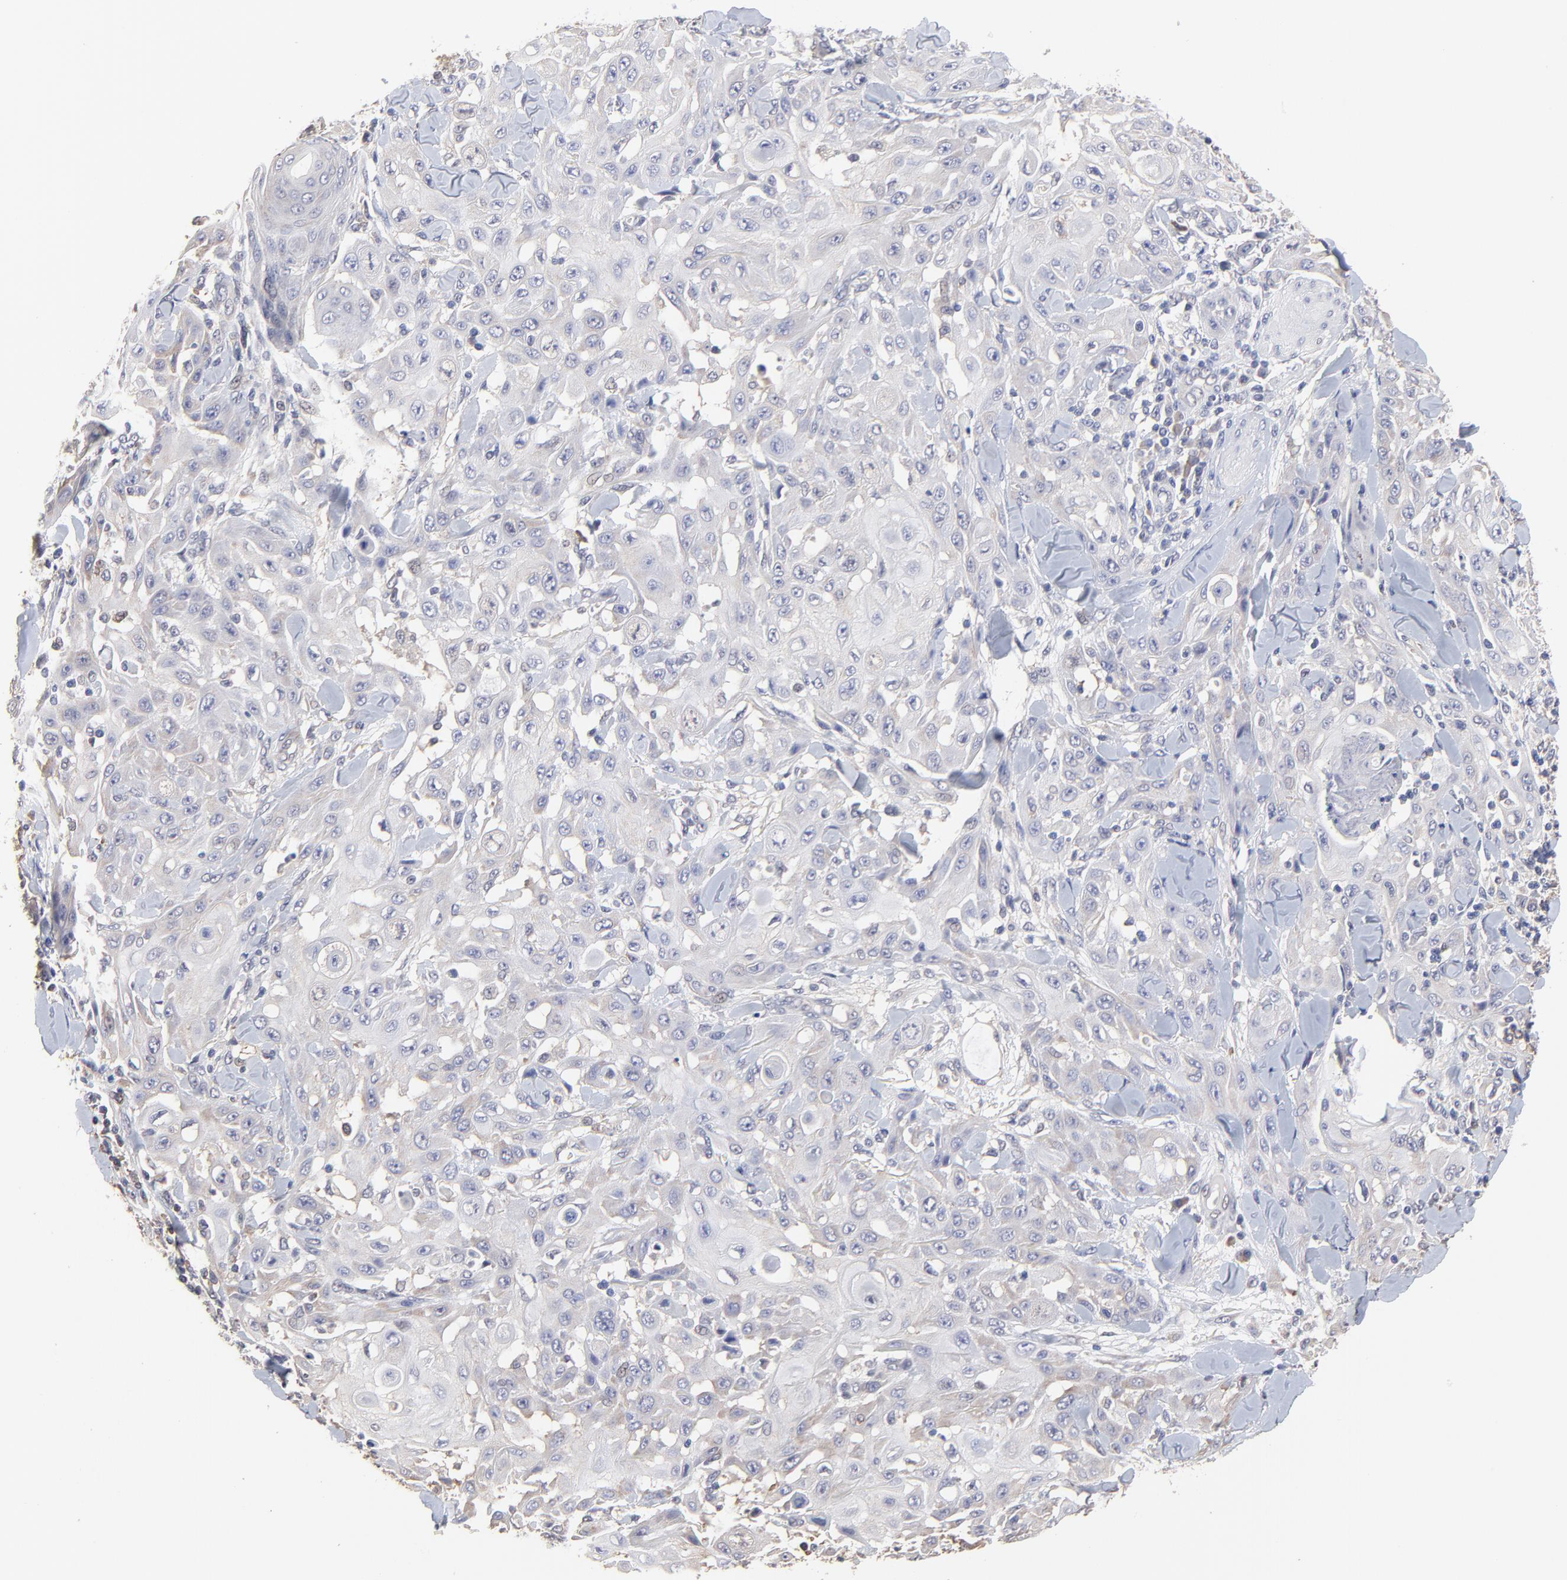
{"staining": {"intensity": "negative", "quantity": "none", "location": "none"}, "tissue": "skin cancer", "cell_type": "Tumor cells", "image_type": "cancer", "snomed": [{"axis": "morphology", "description": "Squamous cell carcinoma, NOS"}, {"axis": "topography", "description": "Skin"}], "caption": "Tumor cells are negative for protein expression in human squamous cell carcinoma (skin).", "gene": "CCT2", "patient": {"sex": "male", "age": 24}}